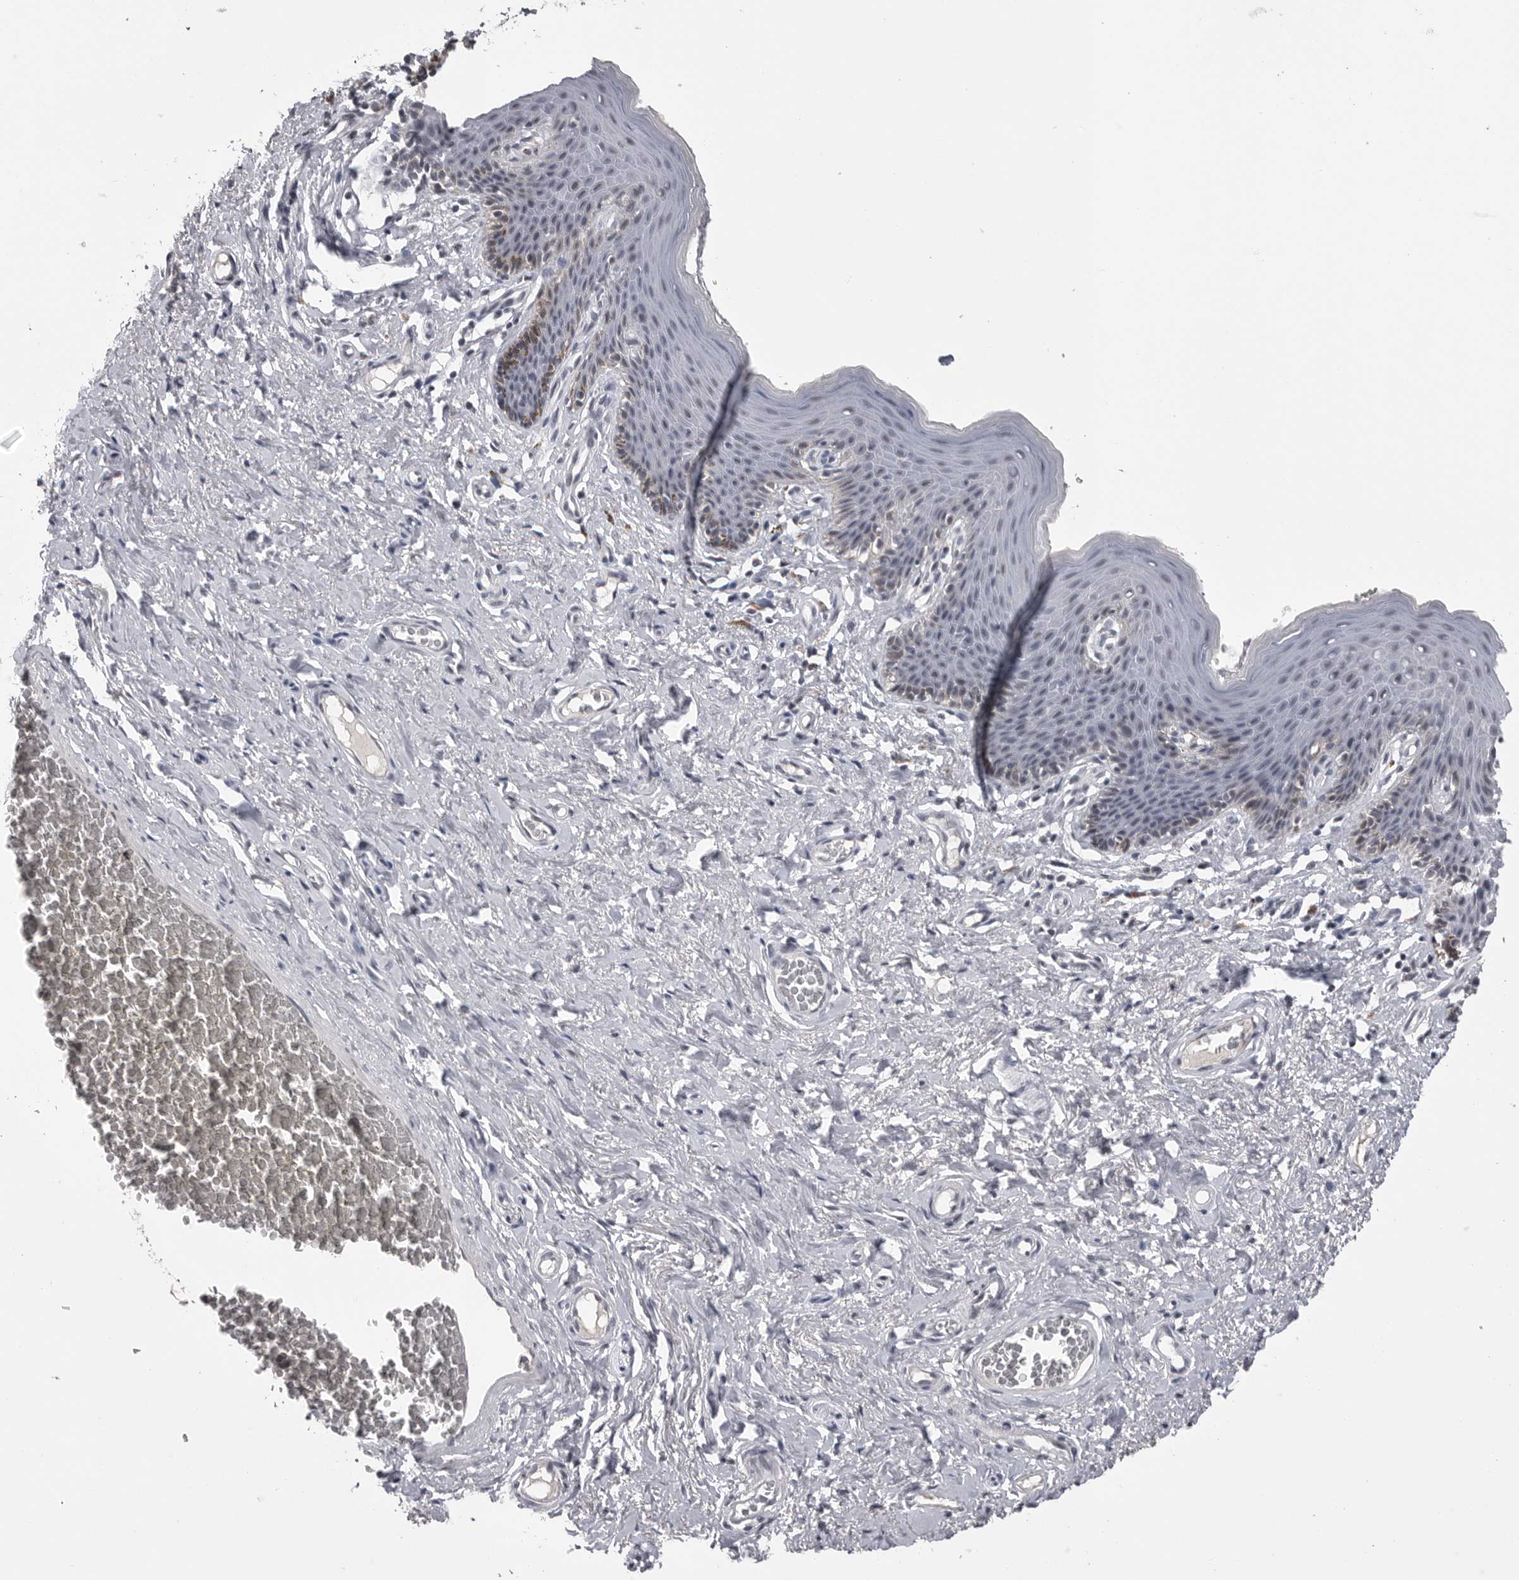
{"staining": {"intensity": "weak", "quantity": "25%-75%", "location": "cytoplasmic/membranous,nuclear"}, "tissue": "skin", "cell_type": "Epidermal cells", "image_type": "normal", "snomed": [{"axis": "morphology", "description": "Normal tissue, NOS"}, {"axis": "topography", "description": "Vulva"}], "caption": "IHC image of benign skin: skin stained using immunohistochemistry (IHC) reveals low levels of weak protein expression localized specifically in the cytoplasmic/membranous,nuclear of epidermal cells, appearing as a cytoplasmic/membranous,nuclear brown color.", "gene": "DLG2", "patient": {"sex": "female", "age": 66}}